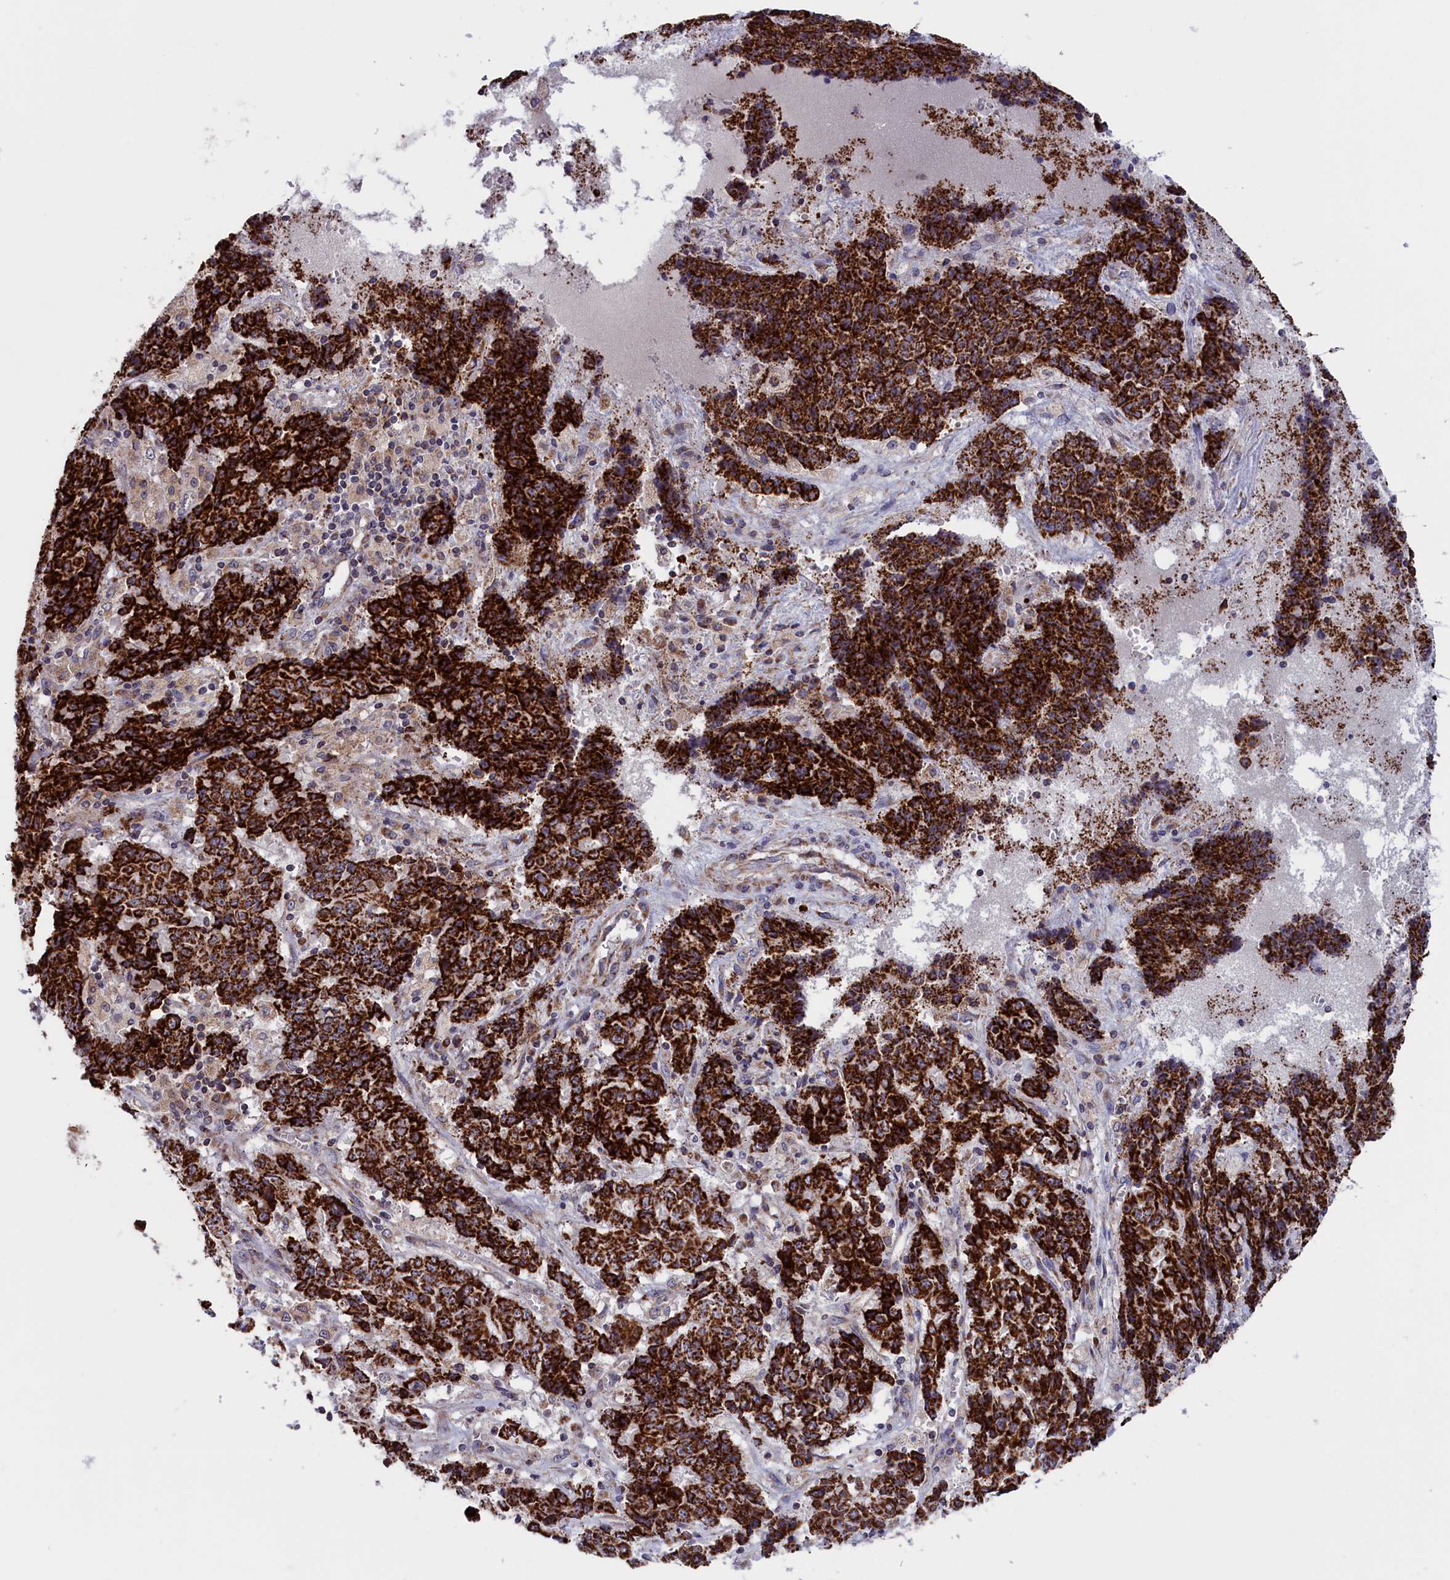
{"staining": {"intensity": "strong", "quantity": ">75%", "location": "cytoplasmic/membranous"}, "tissue": "ovarian cancer", "cell_type": "Tumor cells", "image_type": "cancer", "snomed": [{"axis": "morphology", "description": "Carcinoma, endometroid"}, {"axis": "topography", "description": "Ovary"}], "caption": "Ovarian cancer stained for a protein demonstrates strong cytoplasmic/membranous positivity in tumor cells.", "gene": "TIMM44", "patient": {"sex": "female", "age": 42}}